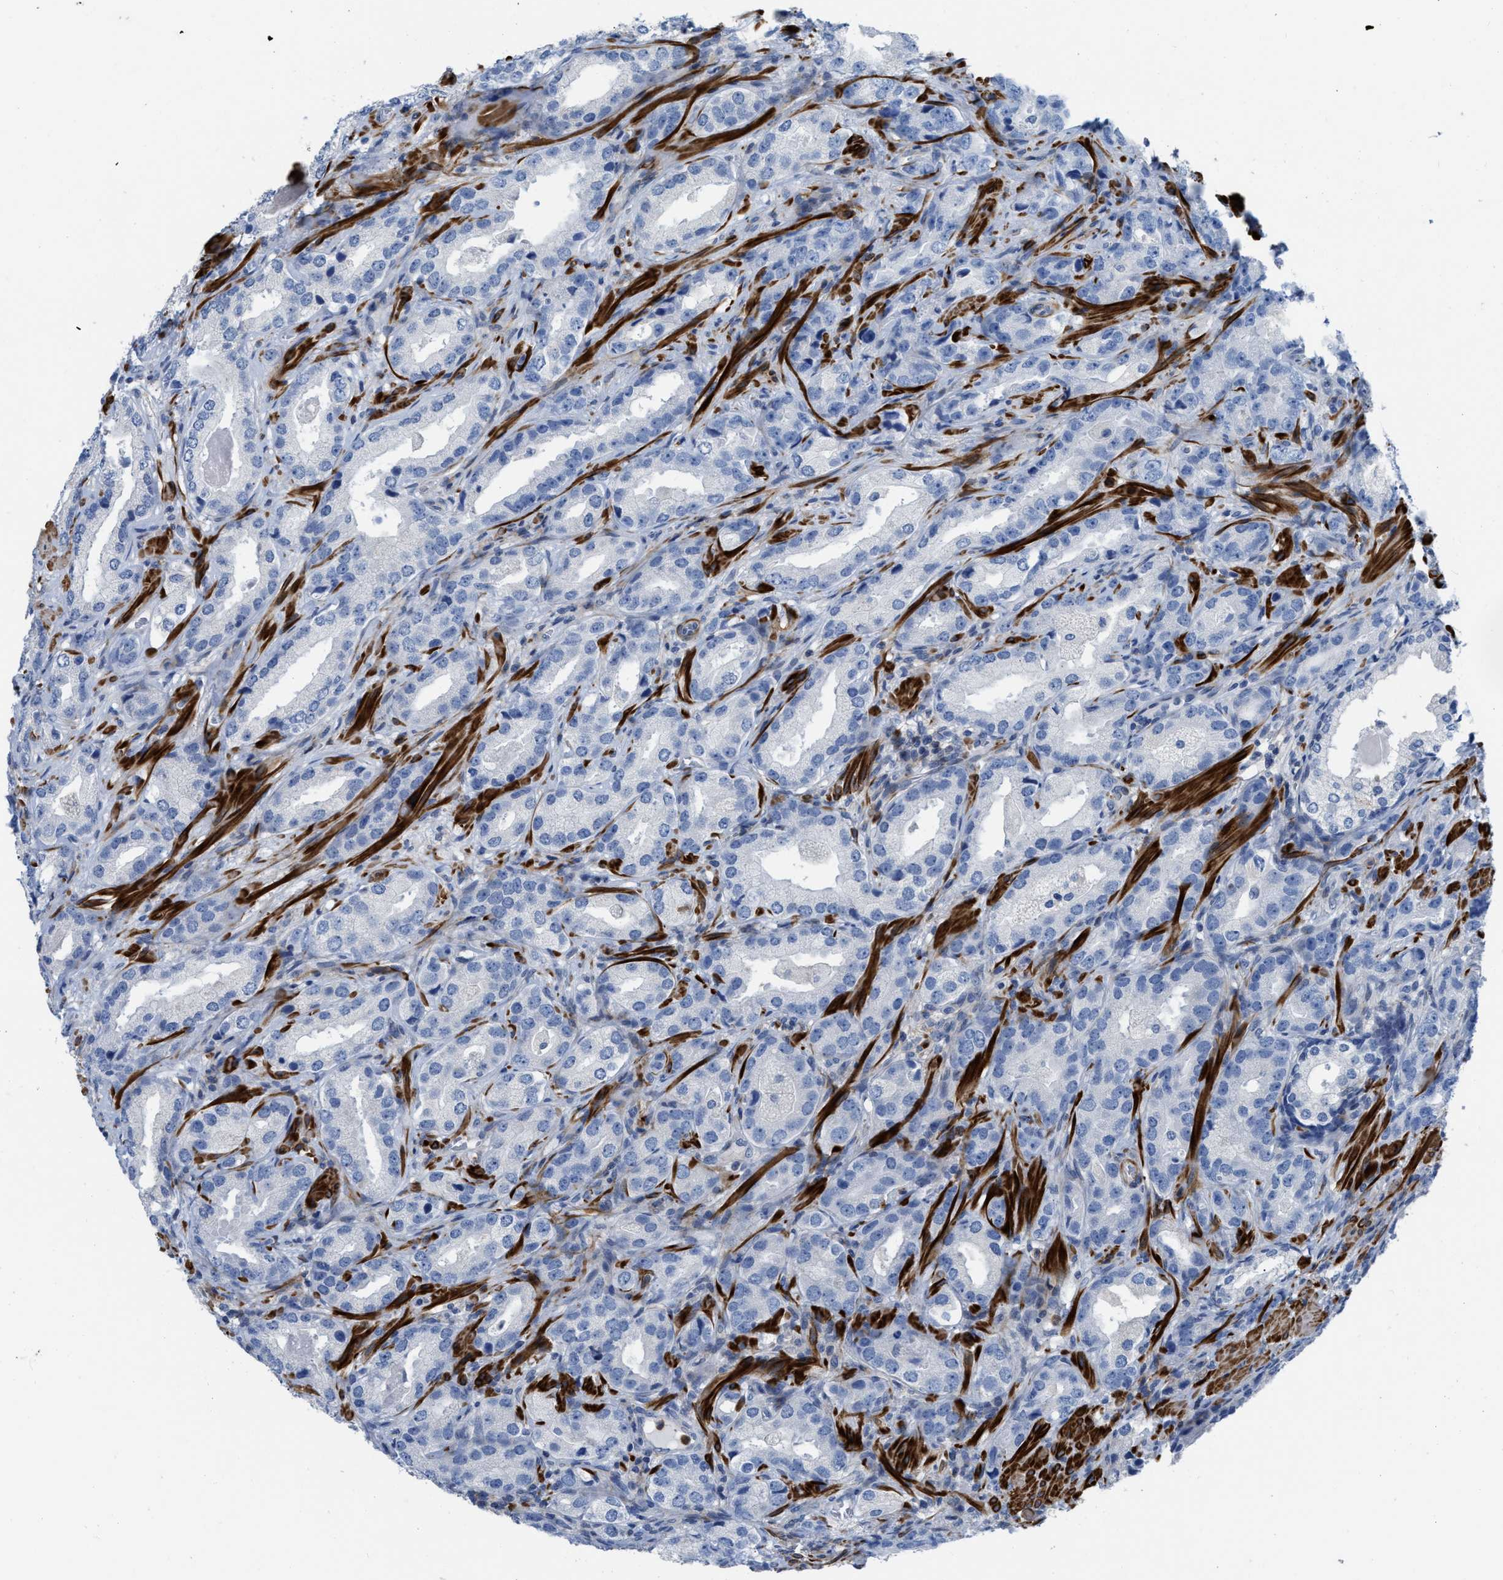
{"staining": {"intensity": "negative", "quantity": "none", "location": "none"}, "tissue": "prostate cancer", "cell_type": "Tumor cells", "image_type": "cancer", "snomed": [{"axis": "morphology", "description": "Adenocarcinoma, High grade"}, {"axis": "topography", "description": "Prostate"}], "caption": "Immunohistochemistry micrograph of neoplastic tissue: human prostate cancer (adenocarcinoma (high-grade)) stained with DAB (3,3'-diaminobenzidine) demonstrates no significant protein staining in tumor cells.", "gene": "PRMT2", "patient": {"sex": "male", "age": 63}}